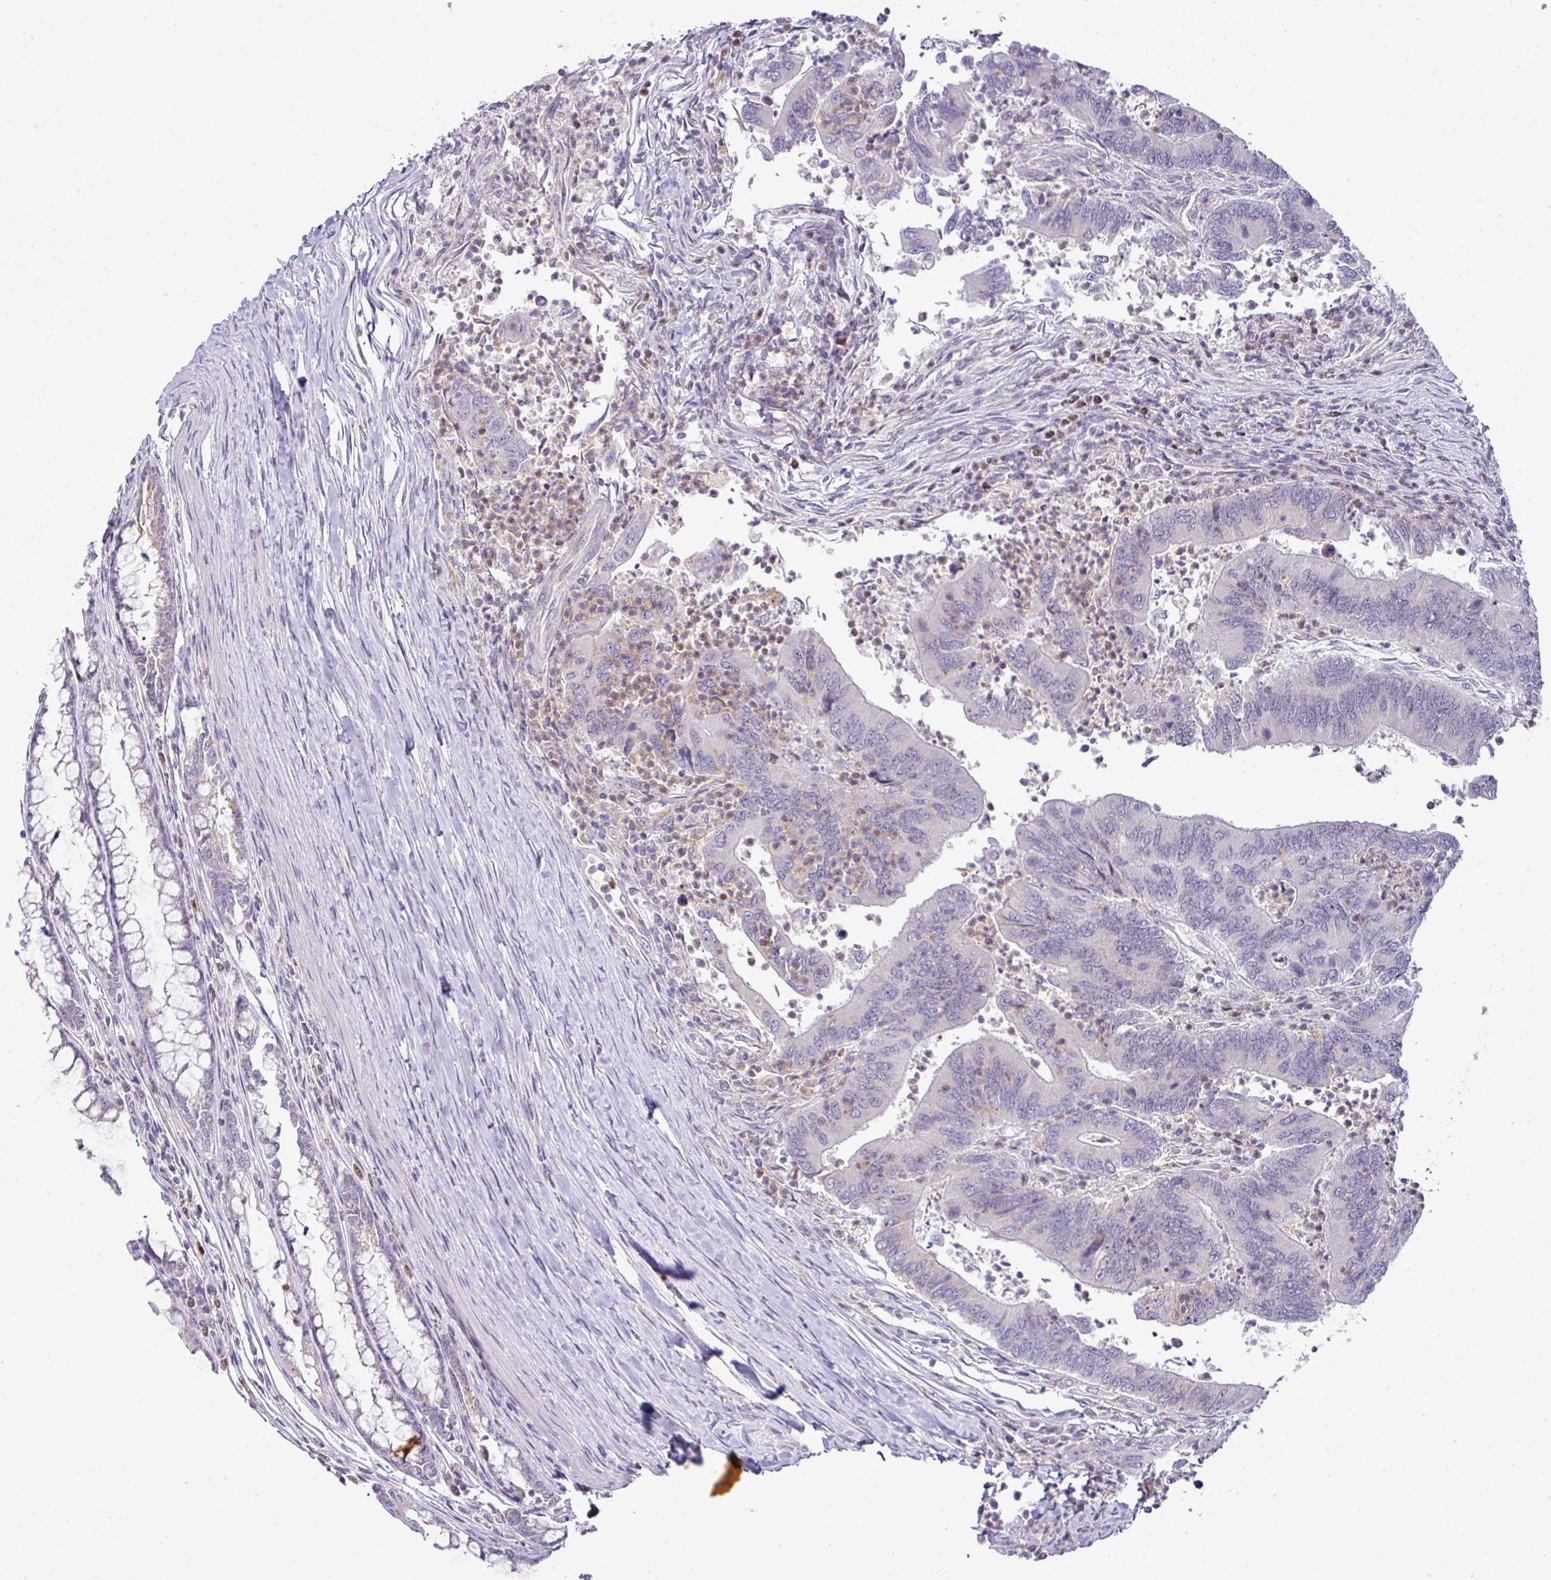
{"staining": {"intensity": "negative", "quantity": "none", "location": "none"}, "tissue": "colorectal cancer", "cell_type": "Tumor cells", "image_type": "cancer", "snomed": [{"axis": "morphology", "description": "Adenocarcinoma, NOS"}, {"axis": "topography", "description": "Colon"}], "caption": "Protein analysis of colorectal adenocarcinoma demonstrates no significant staining in tumor cells.", "gene": "HBEGF", "patient": {"sex": "female", "age": 67}}